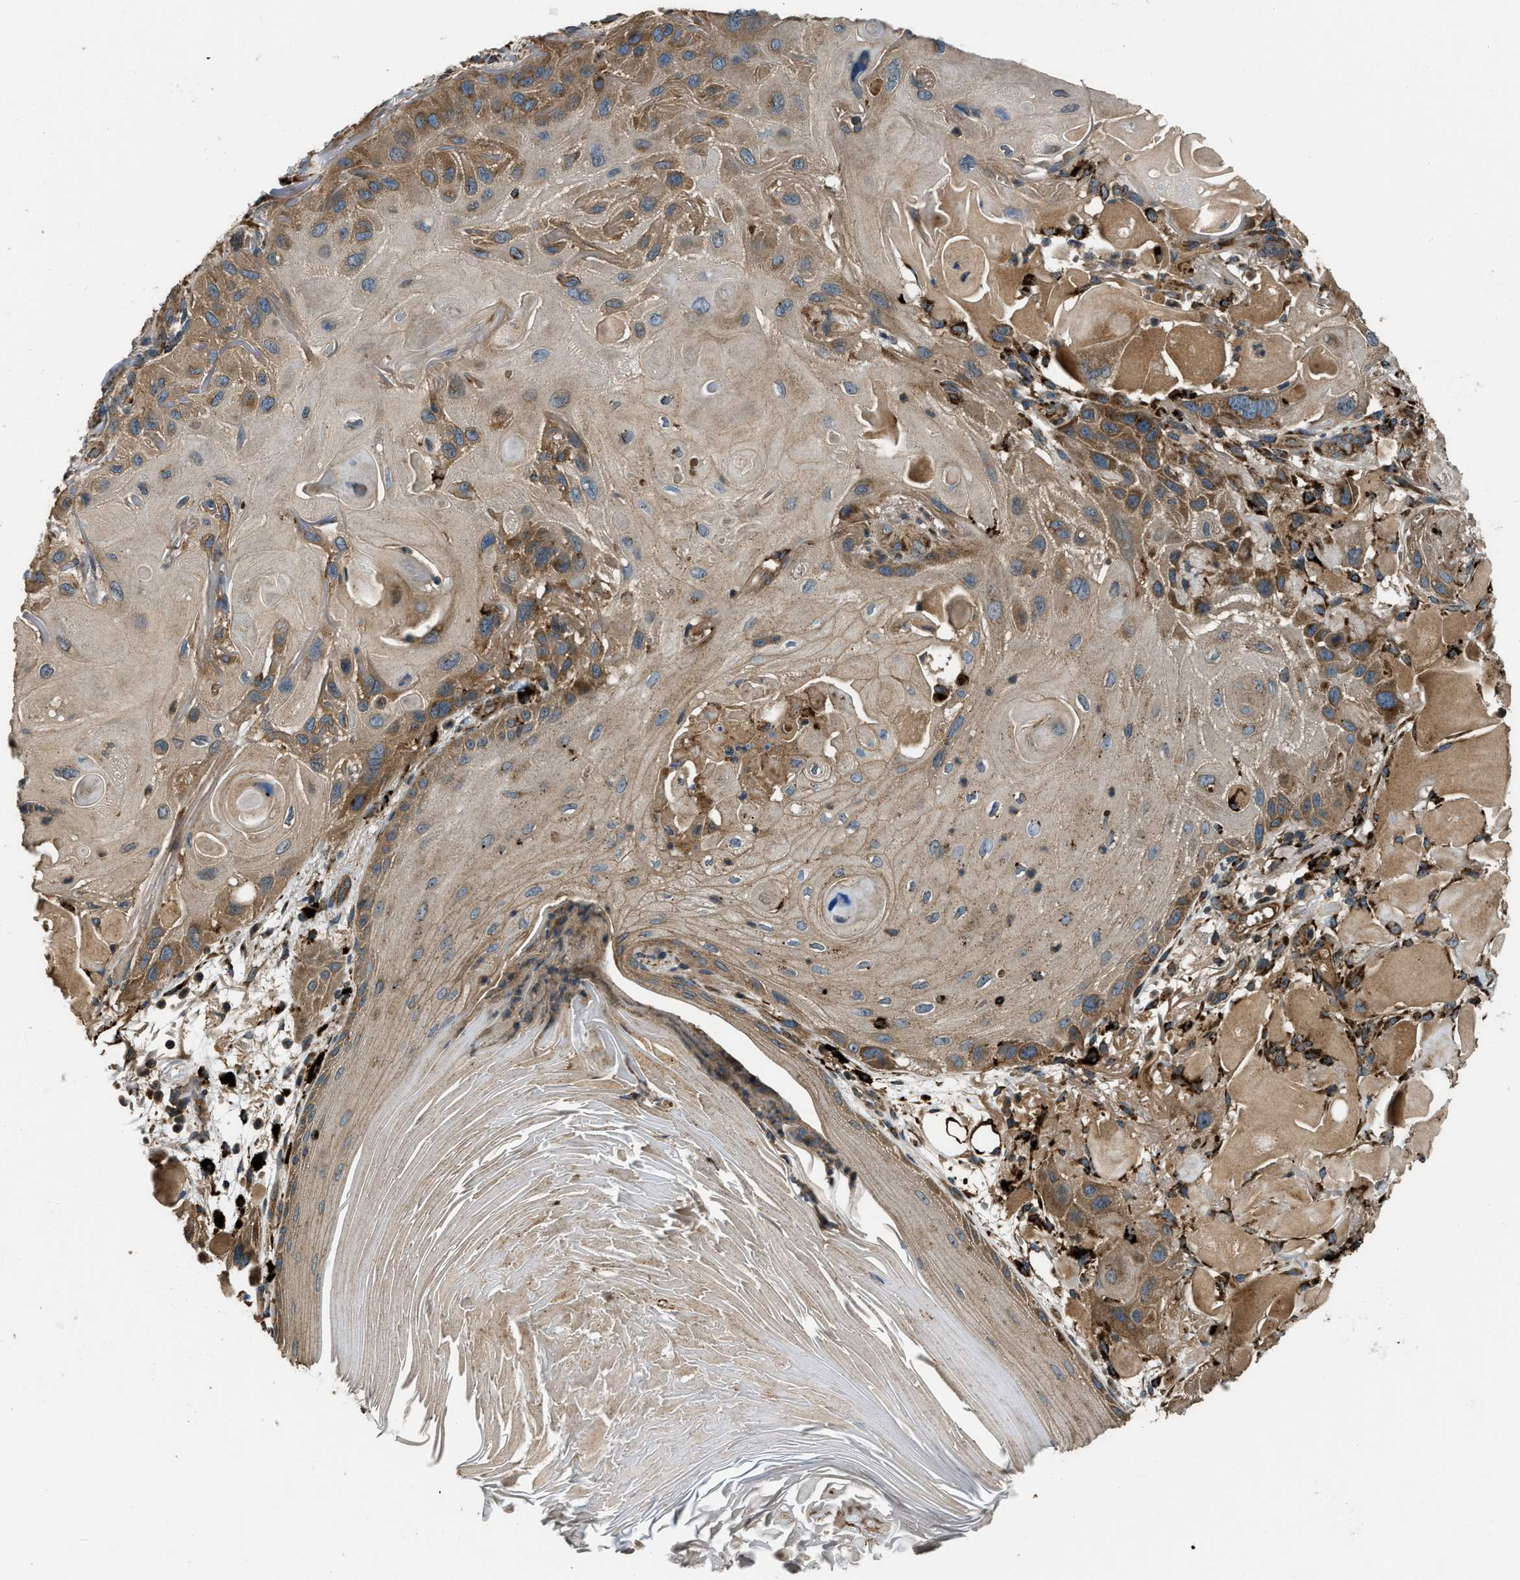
{"staining": {"intensity": "moderate", "quantity": "25%-75%", "location": "cytoplasmic/membranous"}, "tissue": "skin cancer", "cell_type": "Tumor cells", "image_type": "cancer", "snomed": [{"axis": "morphology", "description": "Squamous cell carcinoma, NOS"}, {"axis": "topography", "description": "Skin"}], "caption": "Human skin cancer (squamous cell carcinoma) stained with a protein marker displays moderate staining in tumor cells.", "gene": "GGH", "patient": {"sex": "female", "age": 77}}